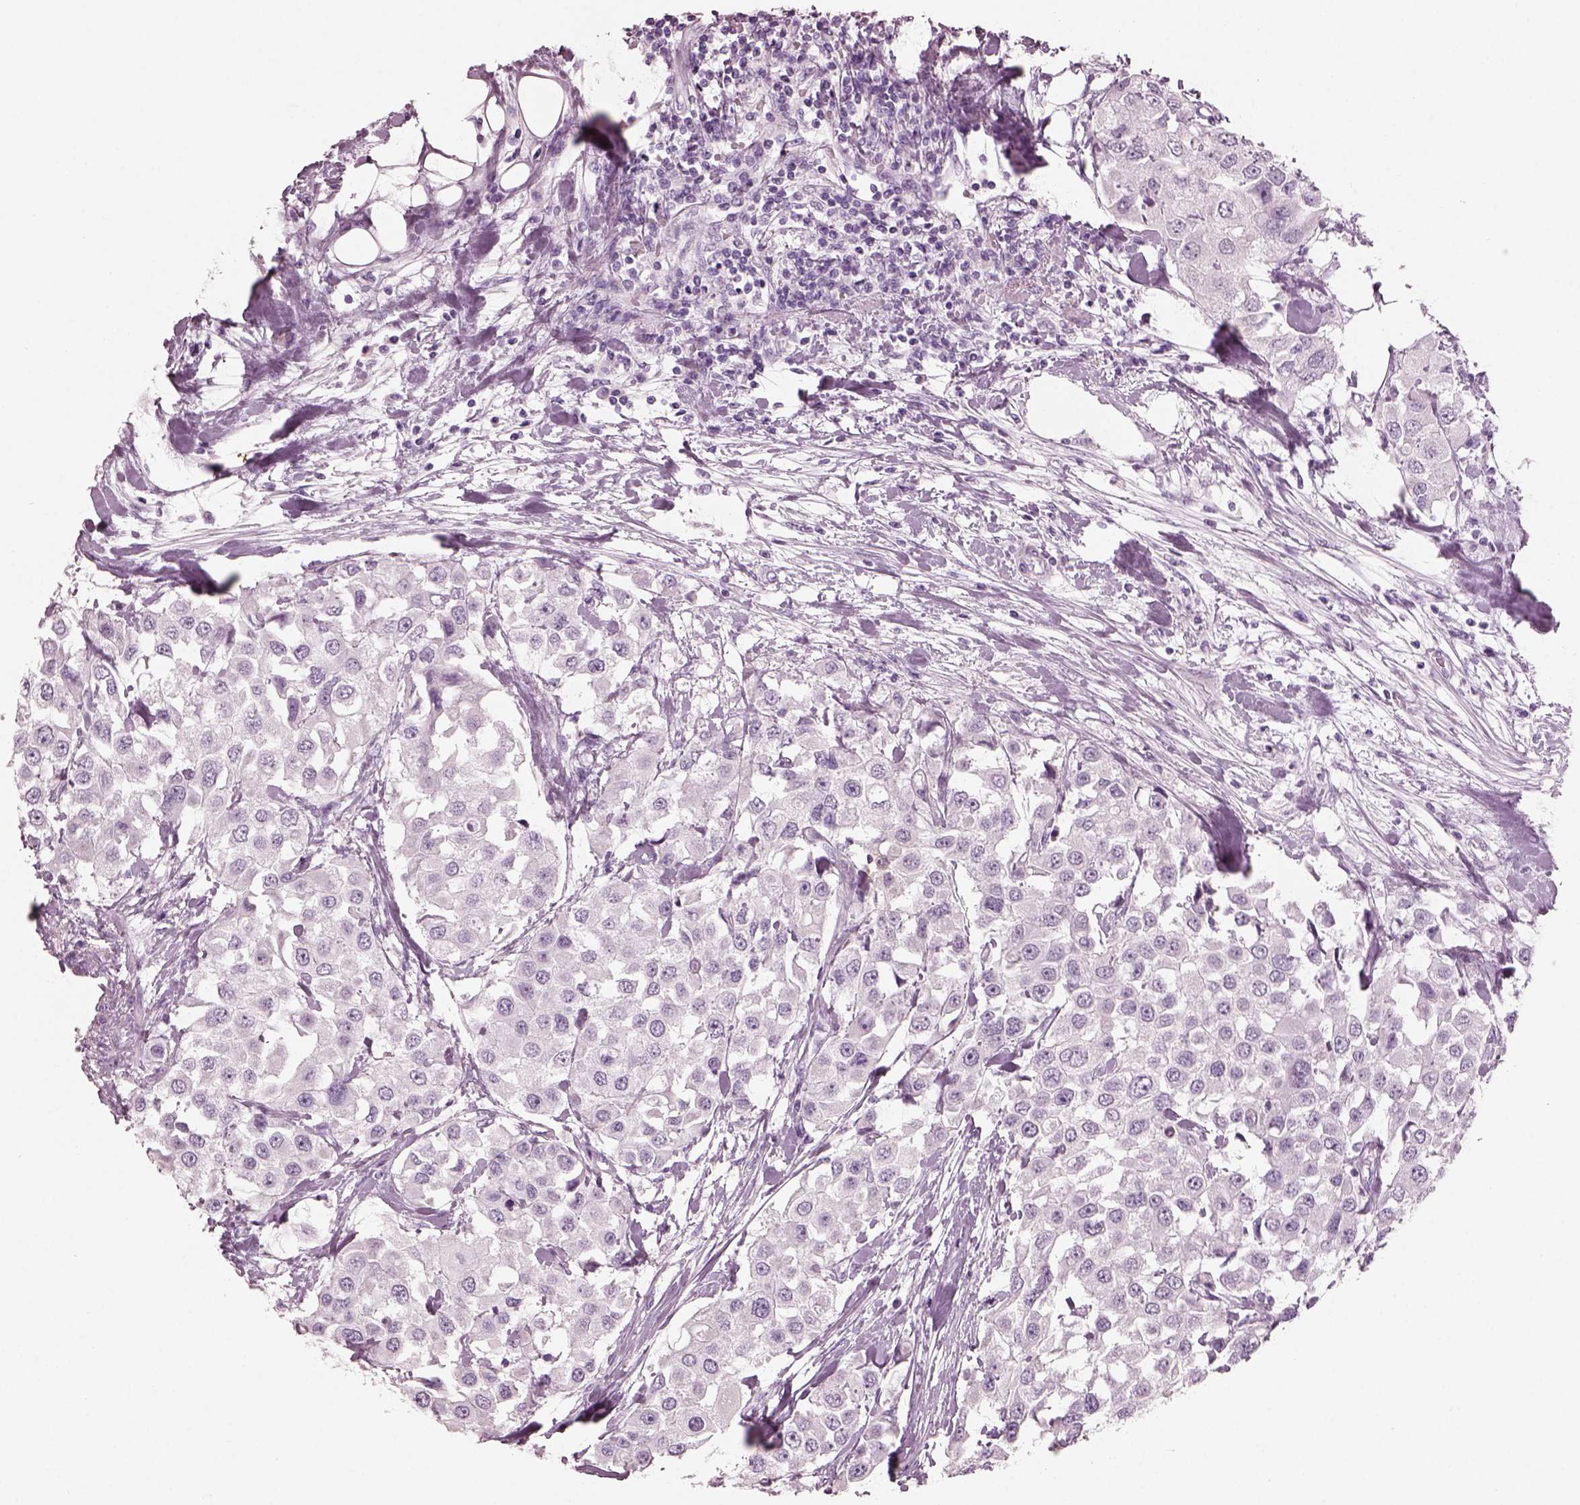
{"staining": {"intensity": "negative", "quantity": "none", "location": "none"}, "tissue": "urothelial cancer", "cell_type": "Tumor cells", "image_type": "cancer", "snomed": [{"axis": "morphology", "description": "Urothelial carcinoma, High grade"}, {"axis": "topography", "description": "Urinary bladder"}], "caption": "IHC histopathology image of urothelial carcinoma (high-grade) stained for a protein (brown), which exhibits no positivity in tumor cells. (Stains: DAB (3,3'-diaminobenzidine) immunohistochemistry (IHC) with hematoxylin counter stain, Microscopy: brightfield microscopy at high magnification).", "gene": "HYDIN", "patient": {"sex": "female", "age": 64}}